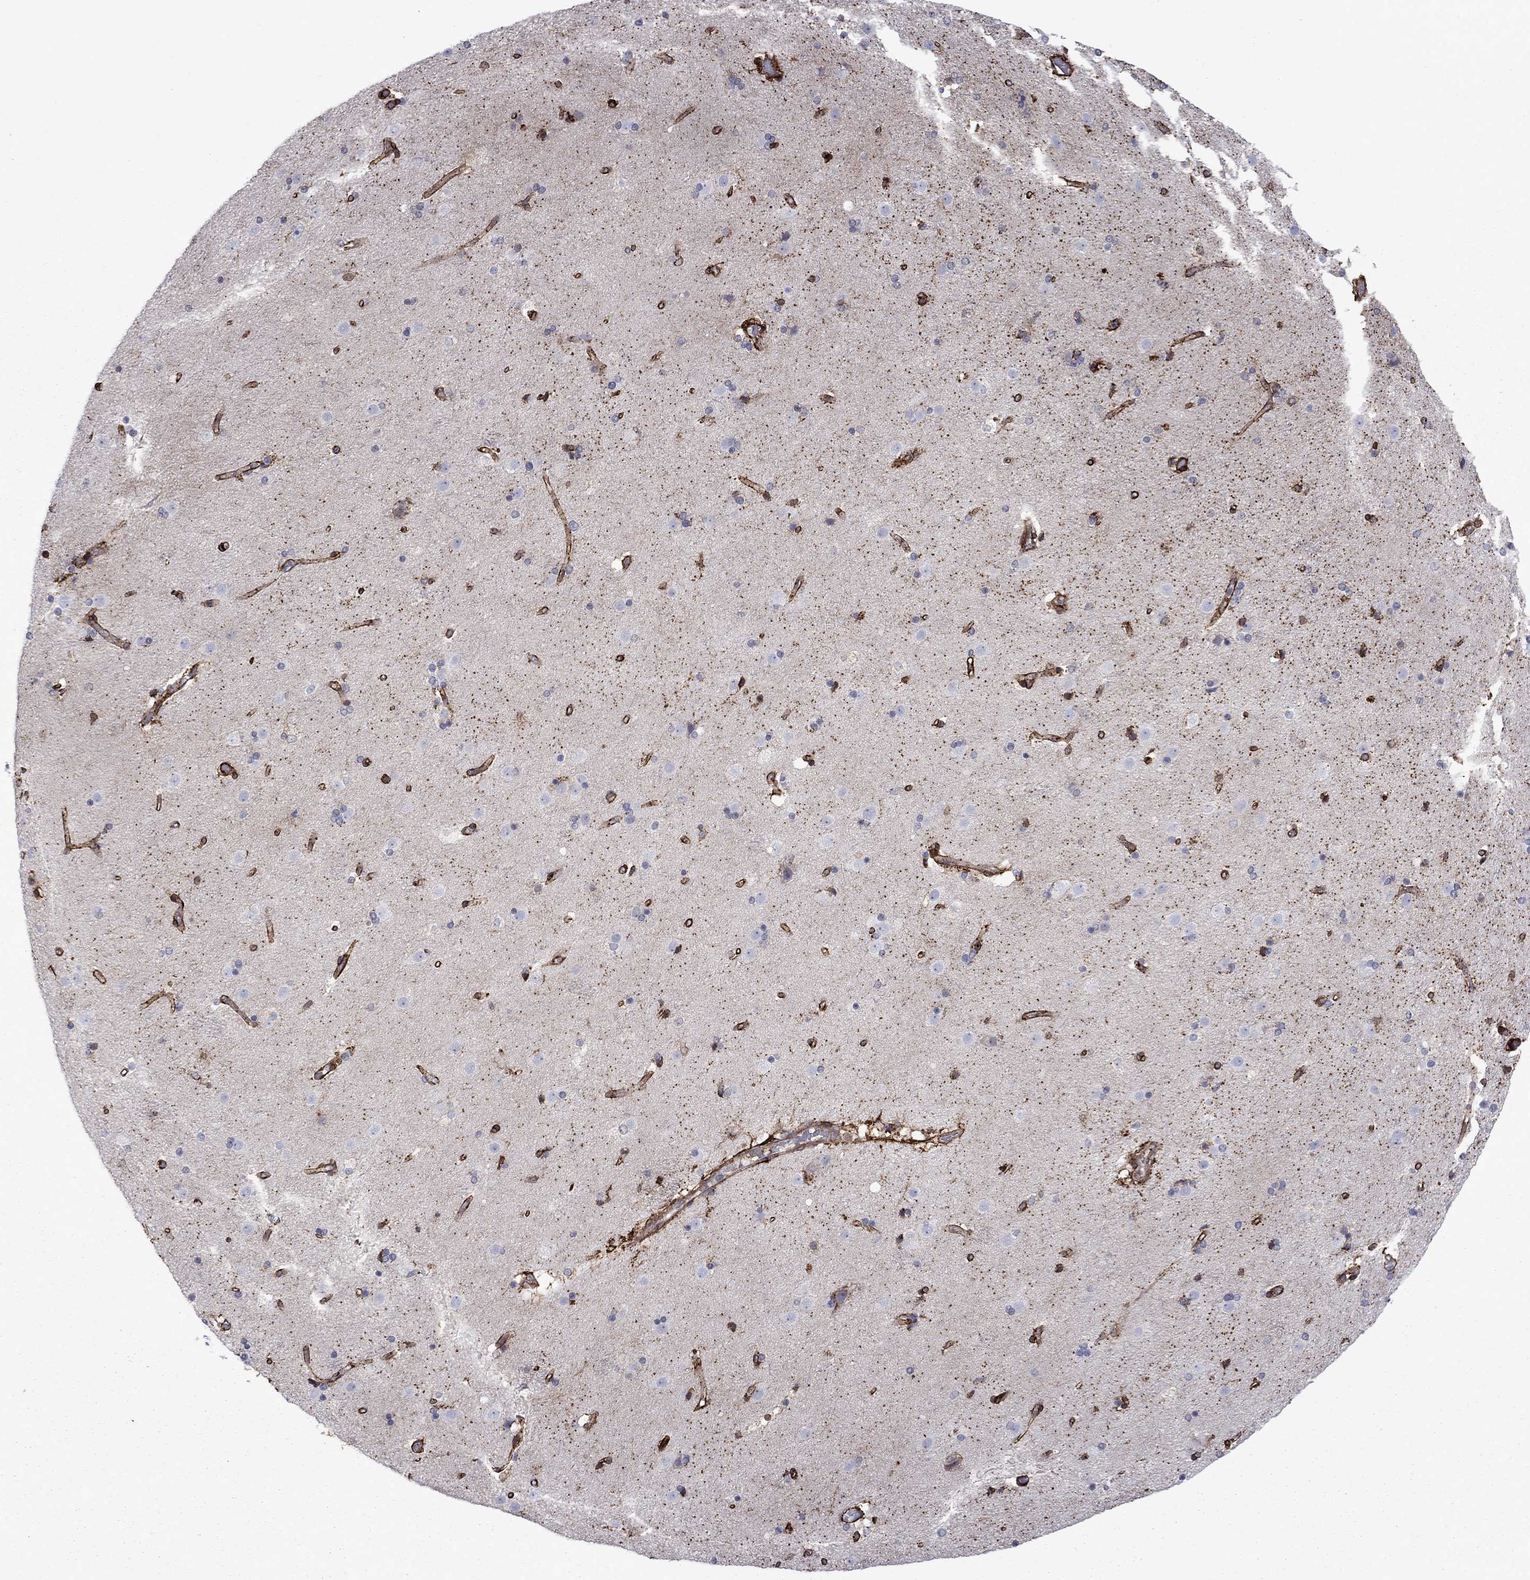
{"staining": {"intensity": "moderate", "quantity": "25%-75%", "location": "cytoplasmic/membranous"}, "tissue": "caudate", "cell_type": "Glial cells", "image_type": "normal", "snomed": [{"axis": "morphology", "description": "Normal tissue, NOS"}, {"axis": "topography", "description": "Lateral ventricle wall"}], "caption": "Caudate stained with DAB immunohistochemistry demonstrates medium levels of moderate cytoplasmic/membranous expression in about 25%-75% of glial cells. Using DAB (3,3'-diaminobenzidine) (brown) and hematoxylin (blue) stains, captured at high magnification using brightfield microscopy.", "gene": "PLAU", "patient": {"sex": "male", "age": 54}}